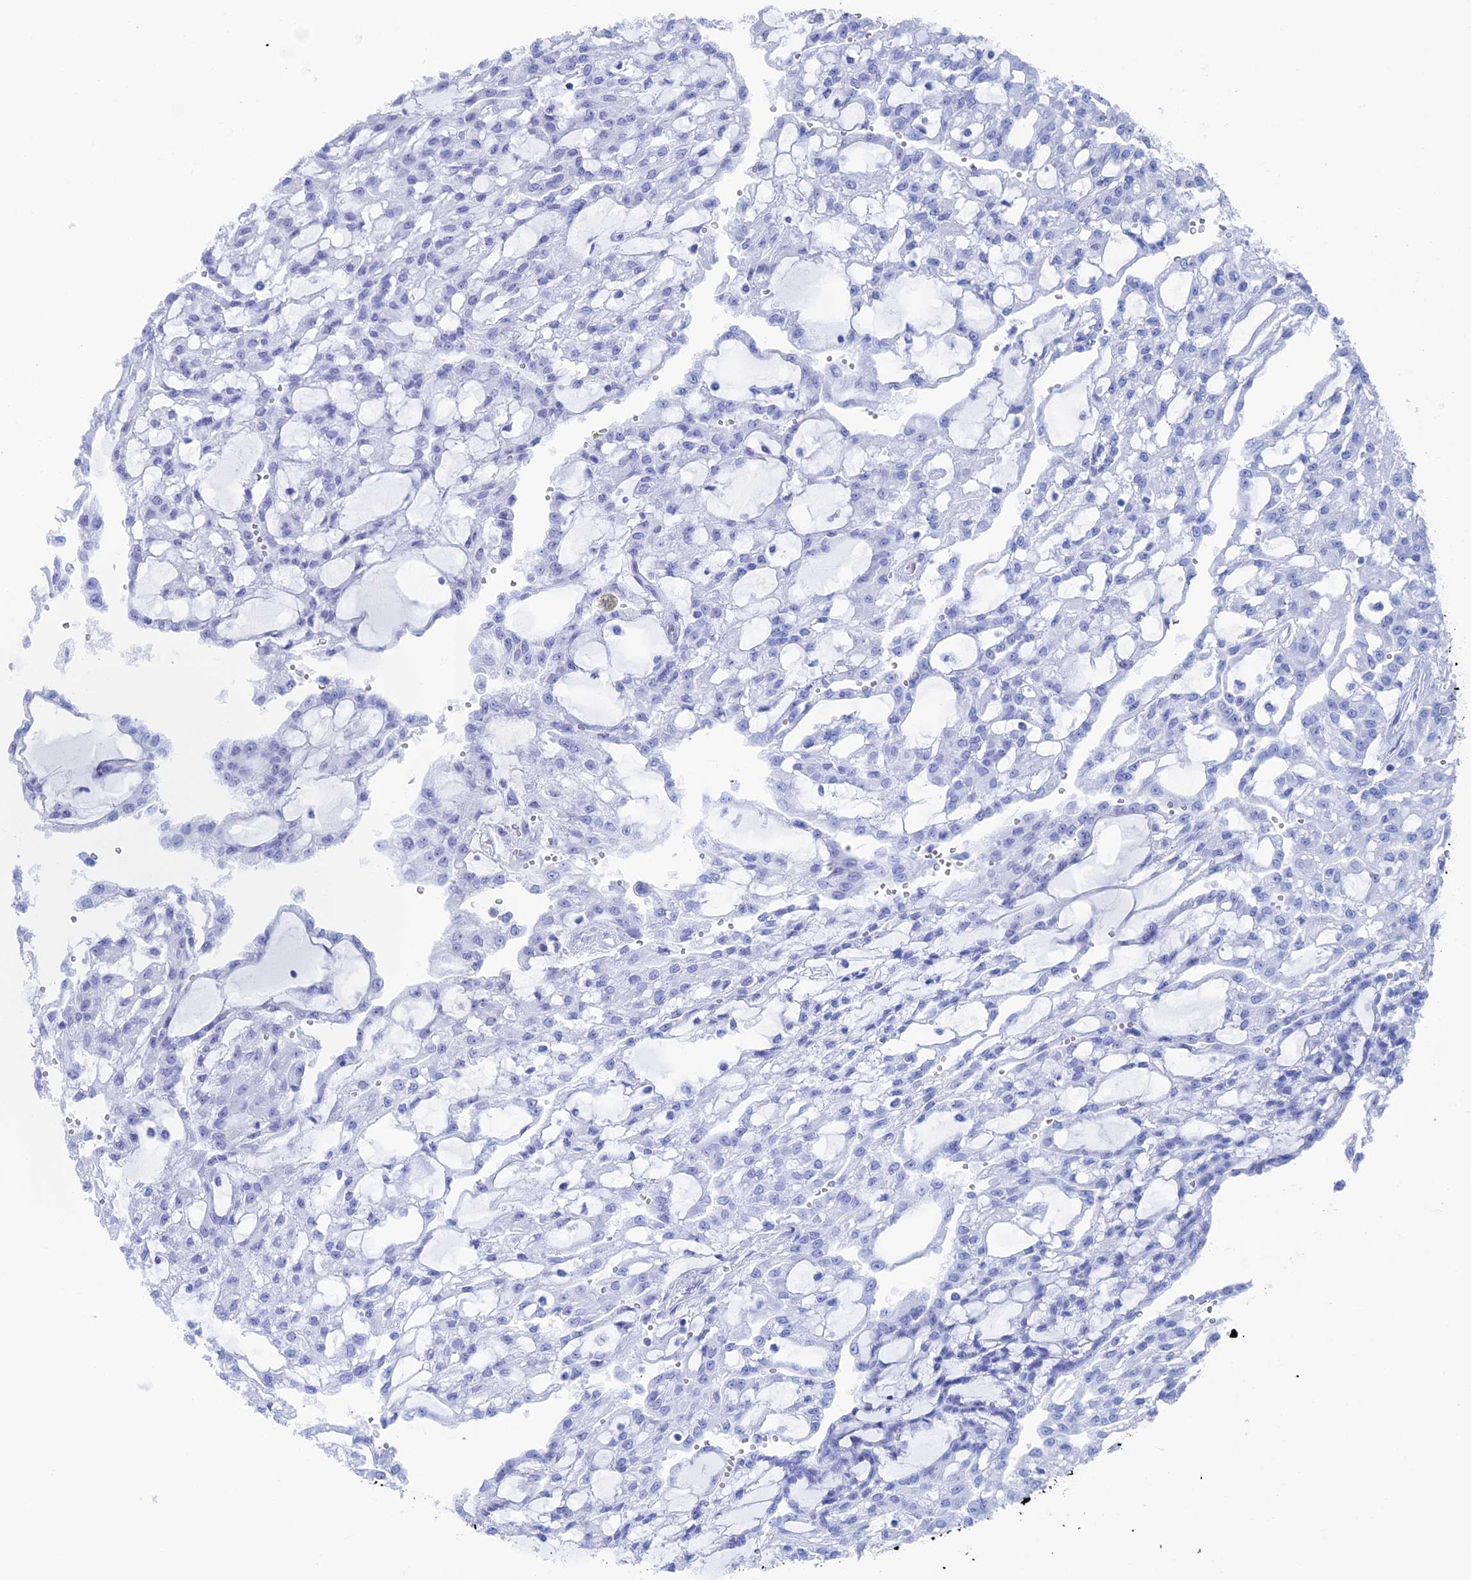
{"staining": {"intensity": "negative", "quantity": "none", "location": "none"}, "tissue": "renal cancer", "cell_type": "Tumor cells", "image_type": "cancer", "snomed": [{"axis": "morphology", "description": "Adenocarcinoma, NOS"}, {"axis": "topography", "description": "Kidney"}], "caption": "Tumor cells are negative for brown protein staining in renal cancer (adenocarcinoma). The staining was performed using DAB (3,3'-diaminobenzidine) to visualize the protein expression in brown, while the nuclei were stained in blue with hematoxylin (Magnification: 20x).", "gene": "TBC1D30", "patient": {"sex": "male", "age": 63}}